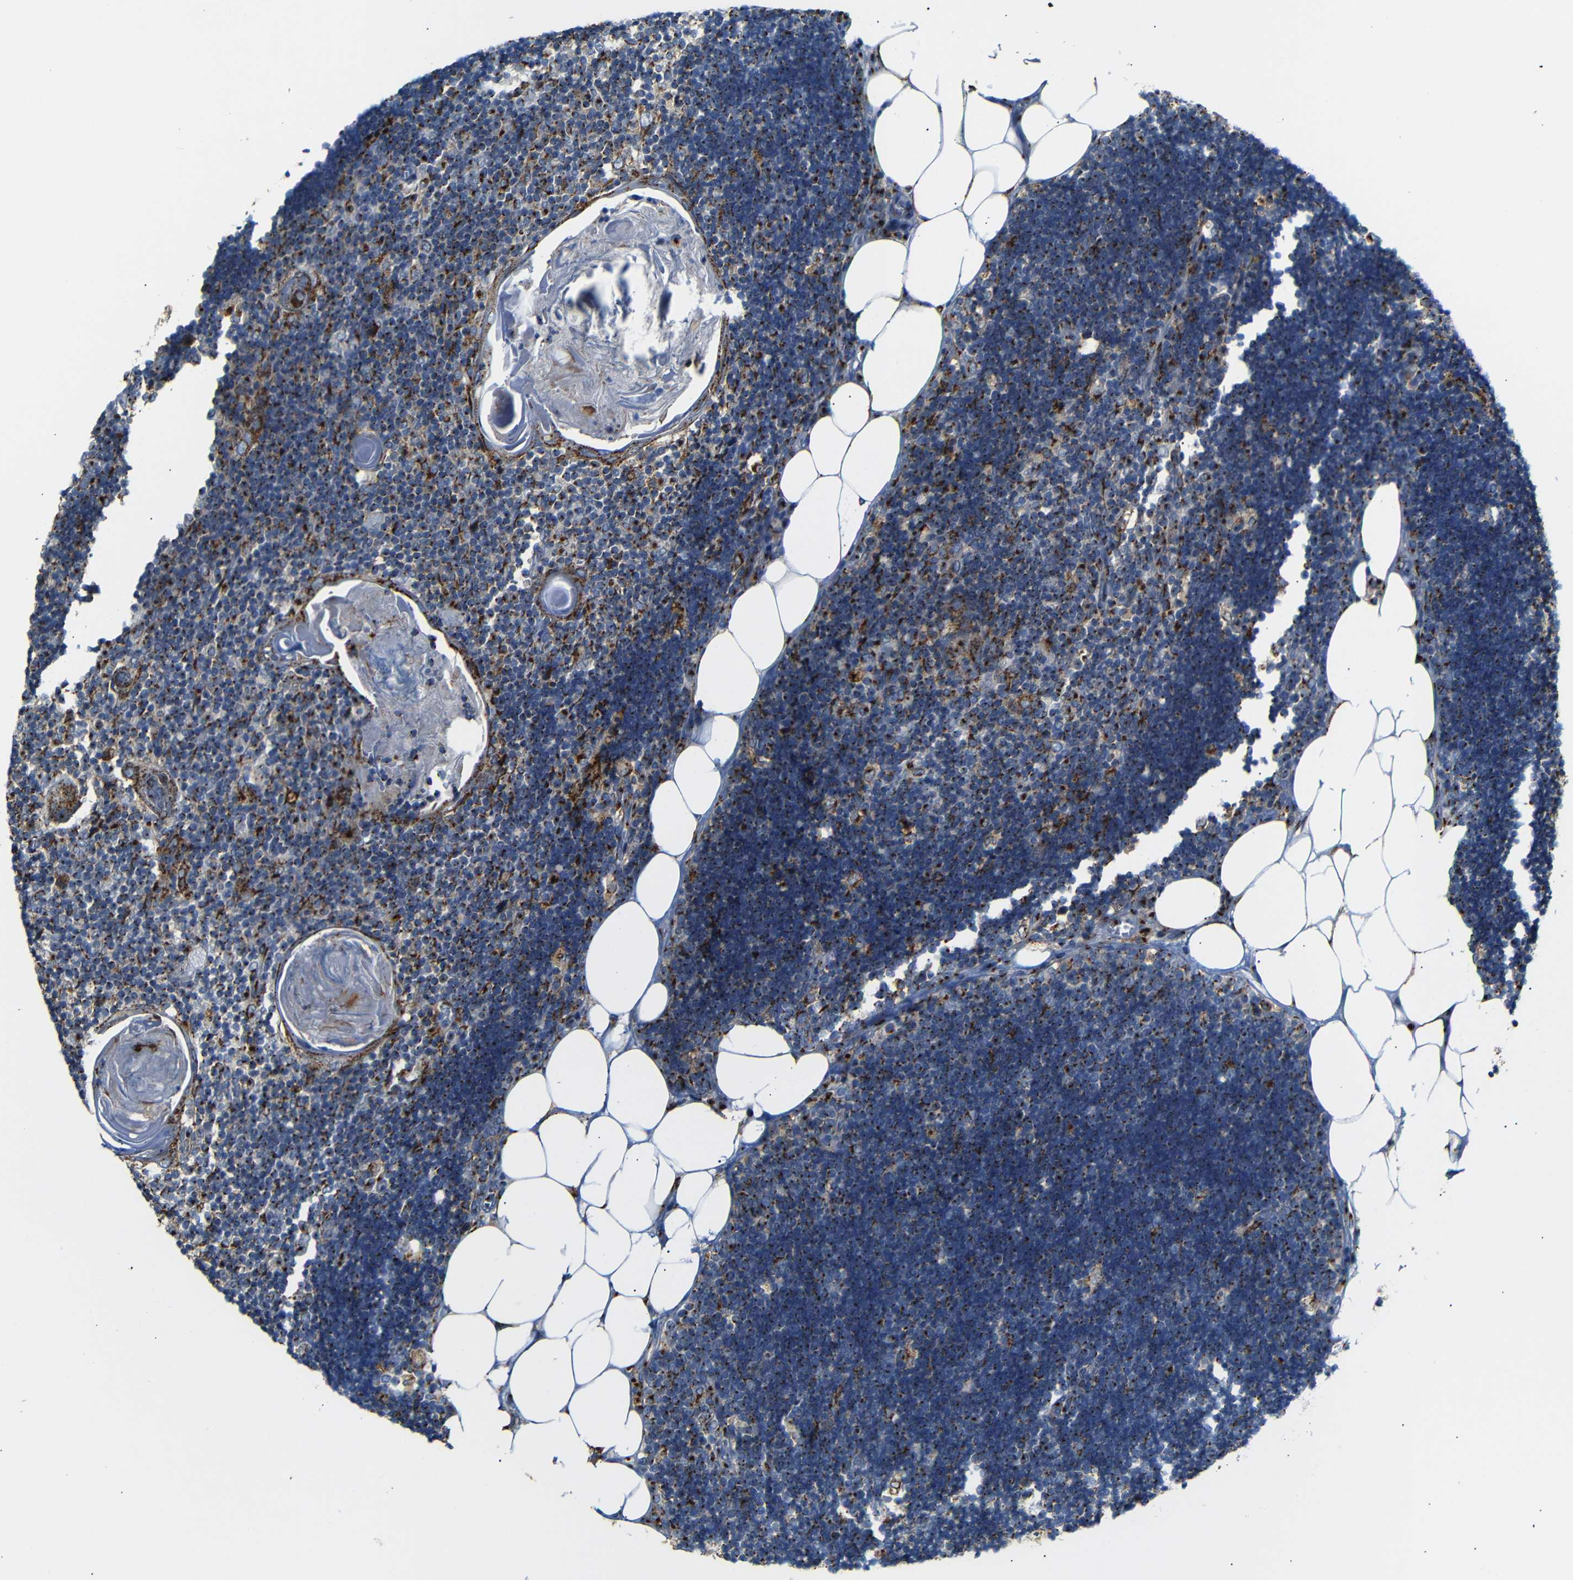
{"staining": {"intensity": "strong", "quantity": ">75%", "location": "cytoplasmic/membranous"}, "tissue": "lymph node", "cell_type": "Germinal center cells", "image_type": "normal", "snomed": [{"axis": "morphology", "description": "Normal tissue, NOS"}, {"axis": "topography", "description": "Lymph node"}], "caption": "IHC staining of unremarkable lymph node, which shows high levels of strong cytoplasmic/membranous expression in about >75% of germinal center cells indicating strong cytoplasmic/membranous protein staining. The staining was performed using DAB (brown) for protein detection and nuclei were counterstained in hematoxylin (blue).", "gene": "TGOLN2", "patient": {"sex": "male", "age": 33}}